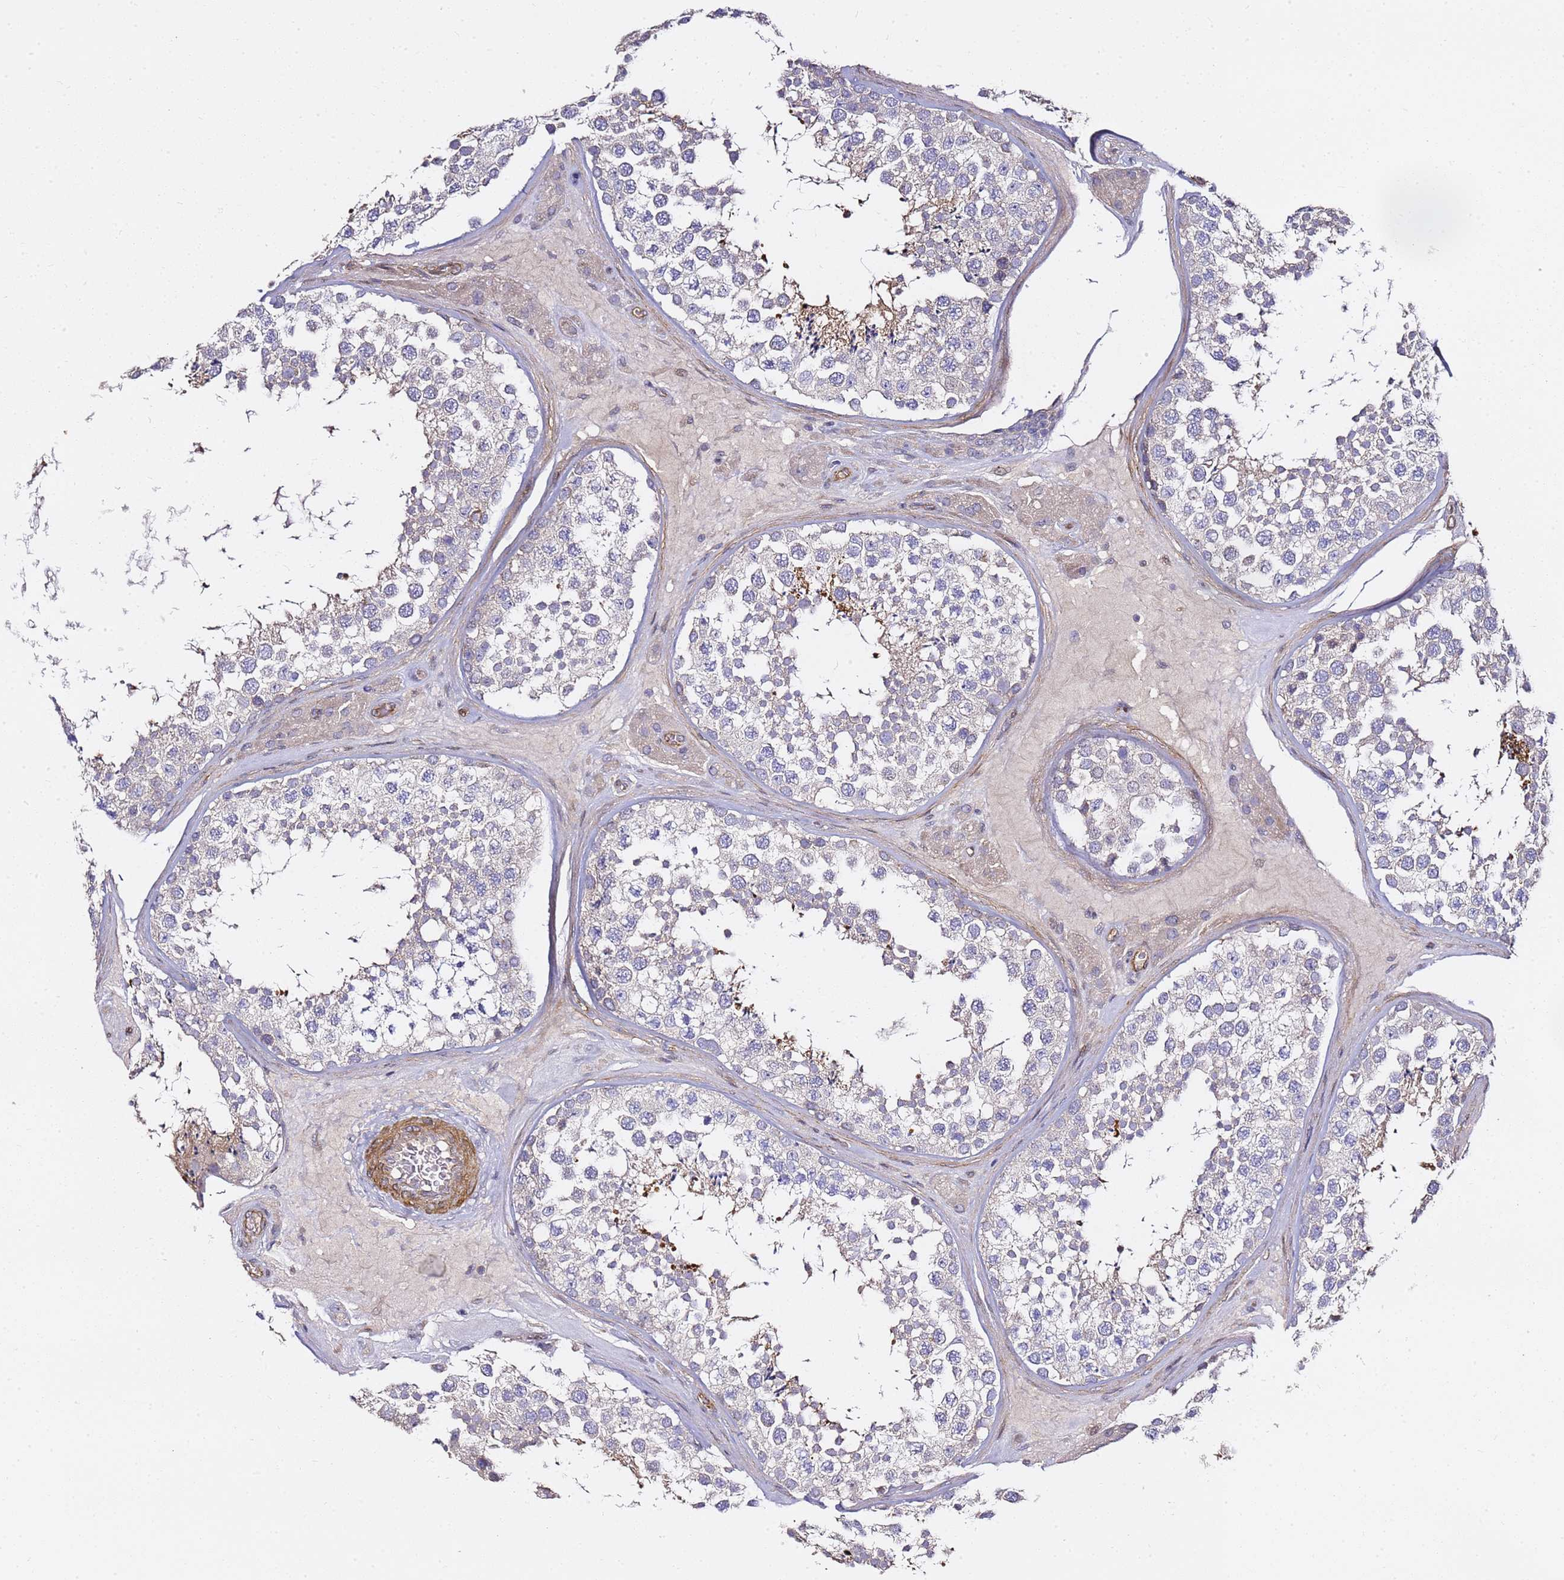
{"staining": {"intensity": "moderate", "quantity": "<25%", "location": "cytoplasmic/membranous"}, "tissue": "testis", "cell_type": "Cells in seminiferous ducts", "image_type": "normal", "snomed": [{"axis": "morphology", "description": "Normal tissue, NOS"}, {"axis": "topography", "description": "Testis"}], "caption": "Protein expression analysis of normal human testis reveals moderate cytoplasmic/membranous expression in about <25% of cells in seminiferous ducts.", "gene": "EPS8L1", "patient": {"sex": "male", "age": 46}}